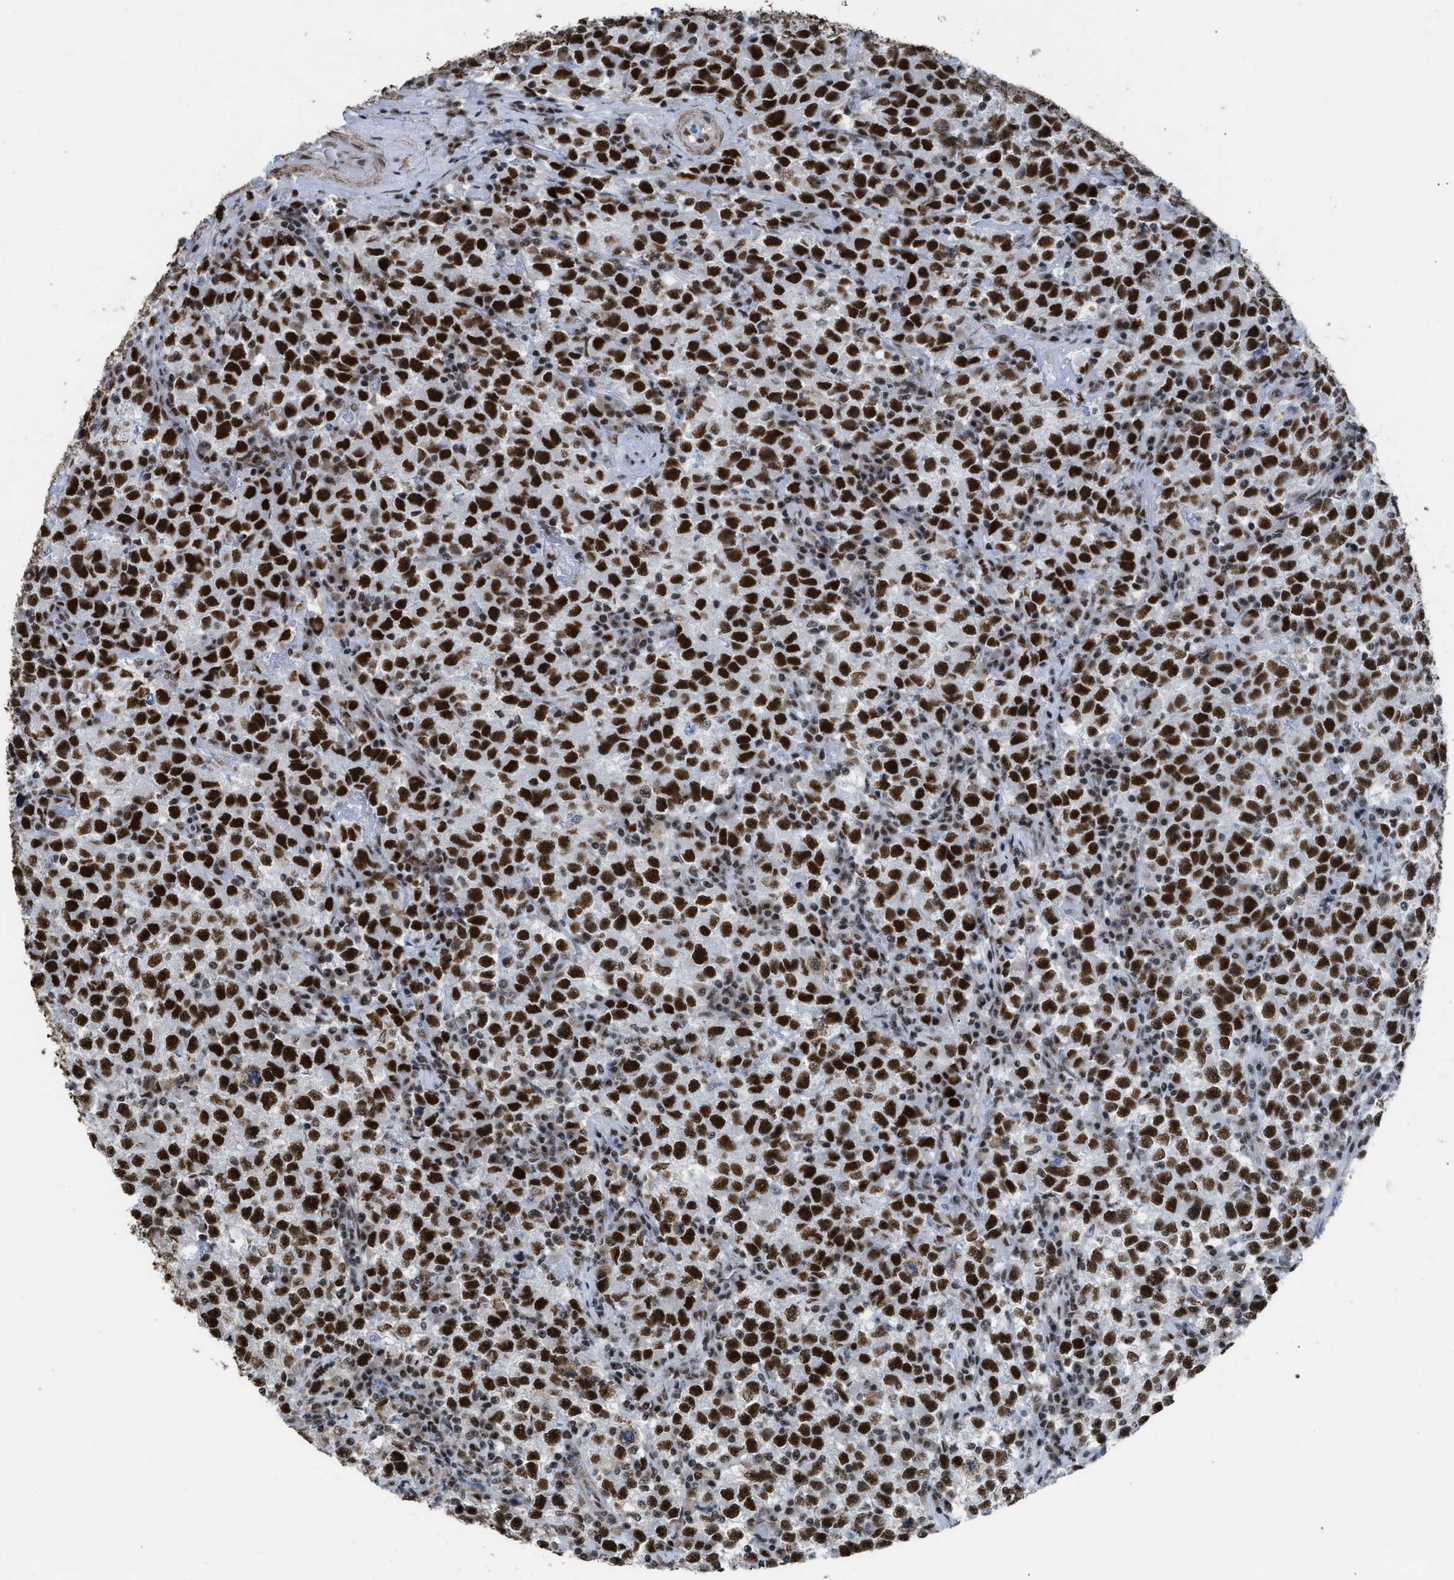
{"staining": {"intensity": "strong", "quantity": ">75%", "location": "nuclear"}, "tissue": "testis cancer", "cell_type": "Tumor cells", "image_type": "cancer", "snomed": [{"axis": "morphology", "description": "Seminoma, NOS"}, {"axis": "topography", "description": "Testis"}], "caption": "Protein expression by immunohistochemistry (IHC) reveals strong nuclear staining in about >75% of tumor cells in seminoma (testis). (DAB IHC, brown staining for protein, blue staining for nuclei).", "gene": "SCAF4", "patient": {"sex": "male", "age": 22}}